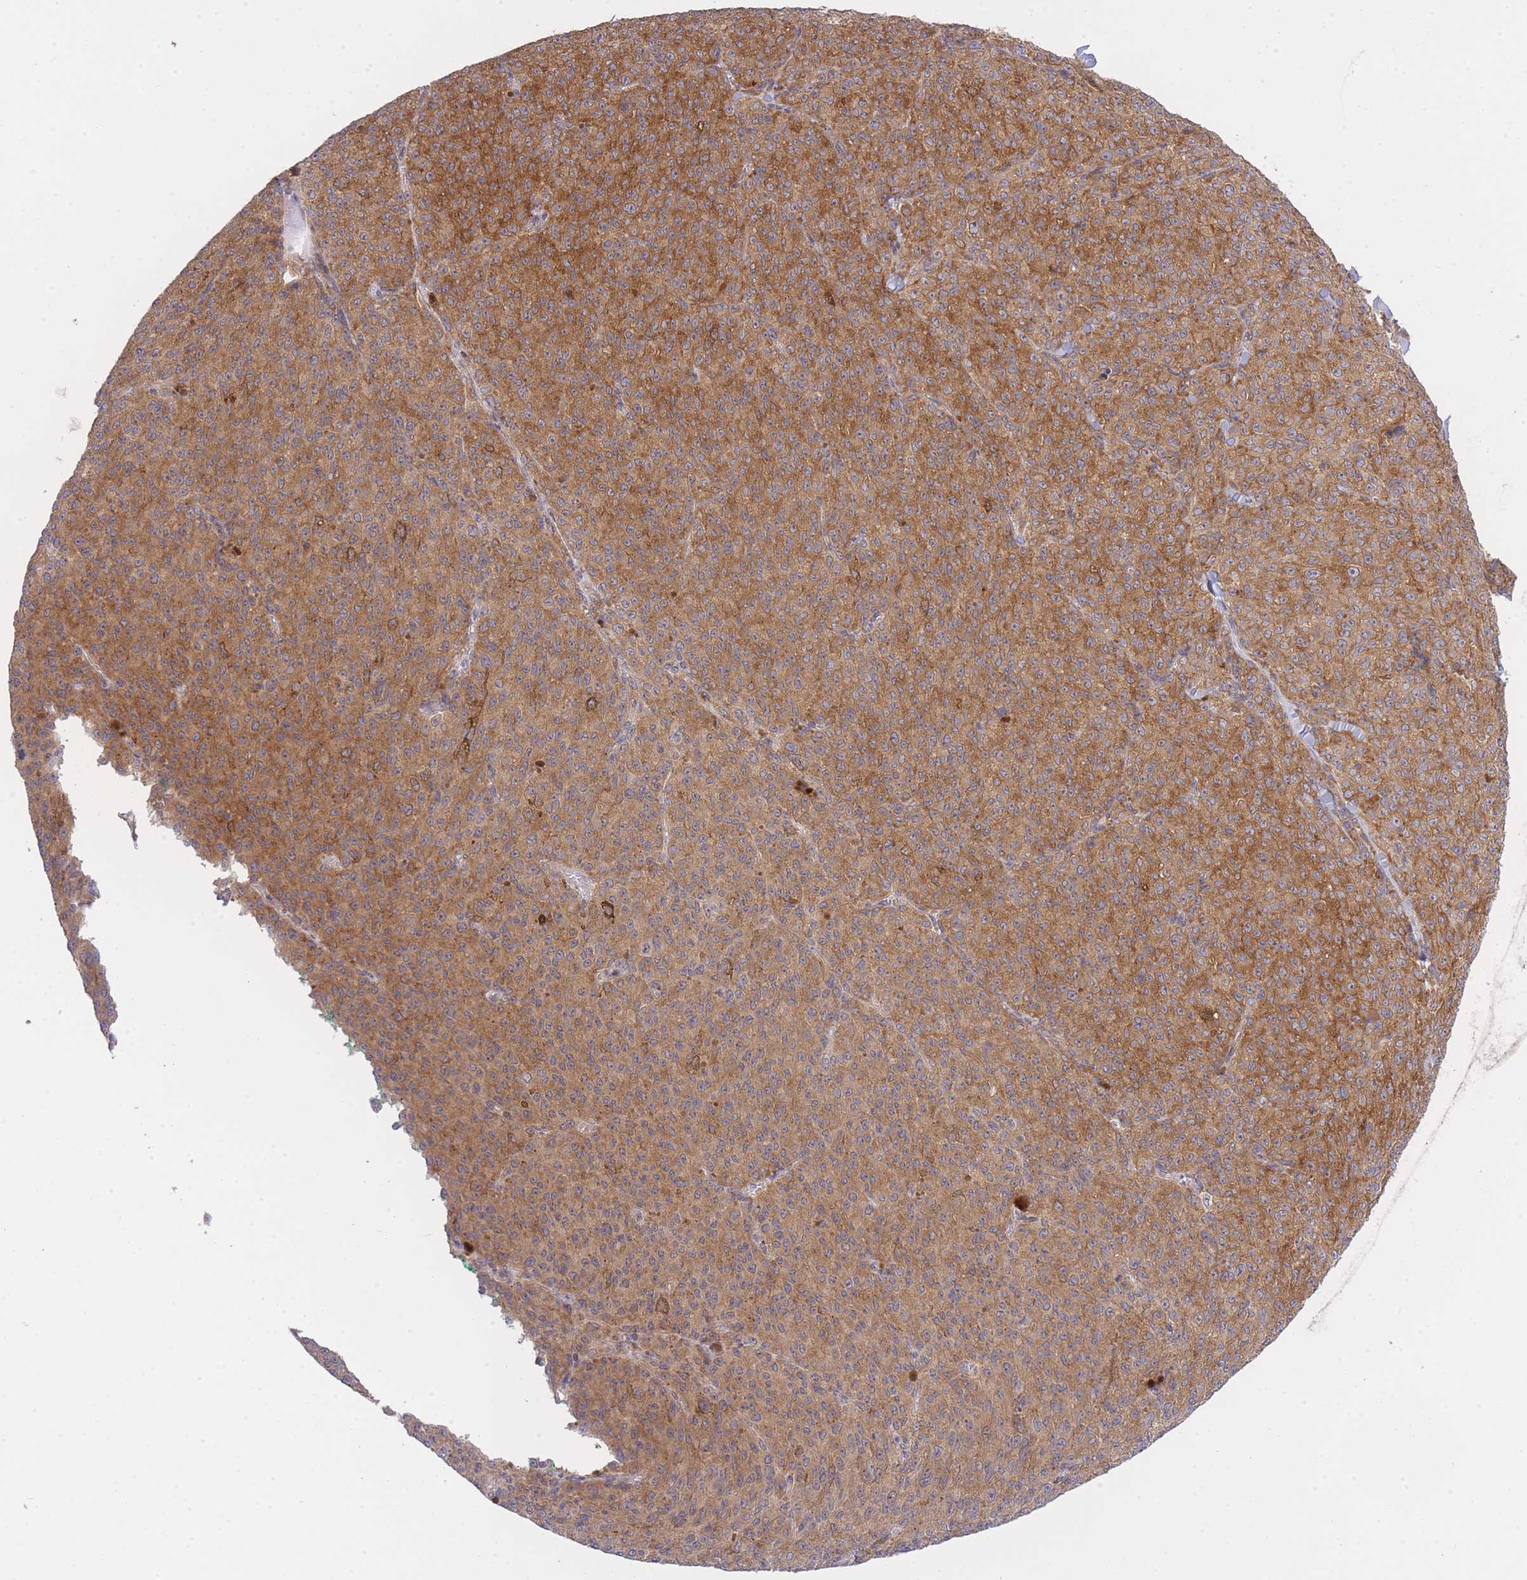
{"staining": {"intensity": "strong", "quantity": ">75%", "location": "cytoplasmic/membranous"}, "tissue": "melanoma", "cell_type": "Tumor cells", "image_type": "cancer", "snomed": [{"axis": "morphology", "description": "Malignant melanoma, NOS"}, {"axis": "topography", "description": "Skin"}], "caption": "Protein analysis of malignant melanoma tissue displays strong cytoplasmic/membranous positivity in approximately >75% of tumor cells.", "gene": "EIF2B2", "patient": {"sex": "female", "age": 52}}